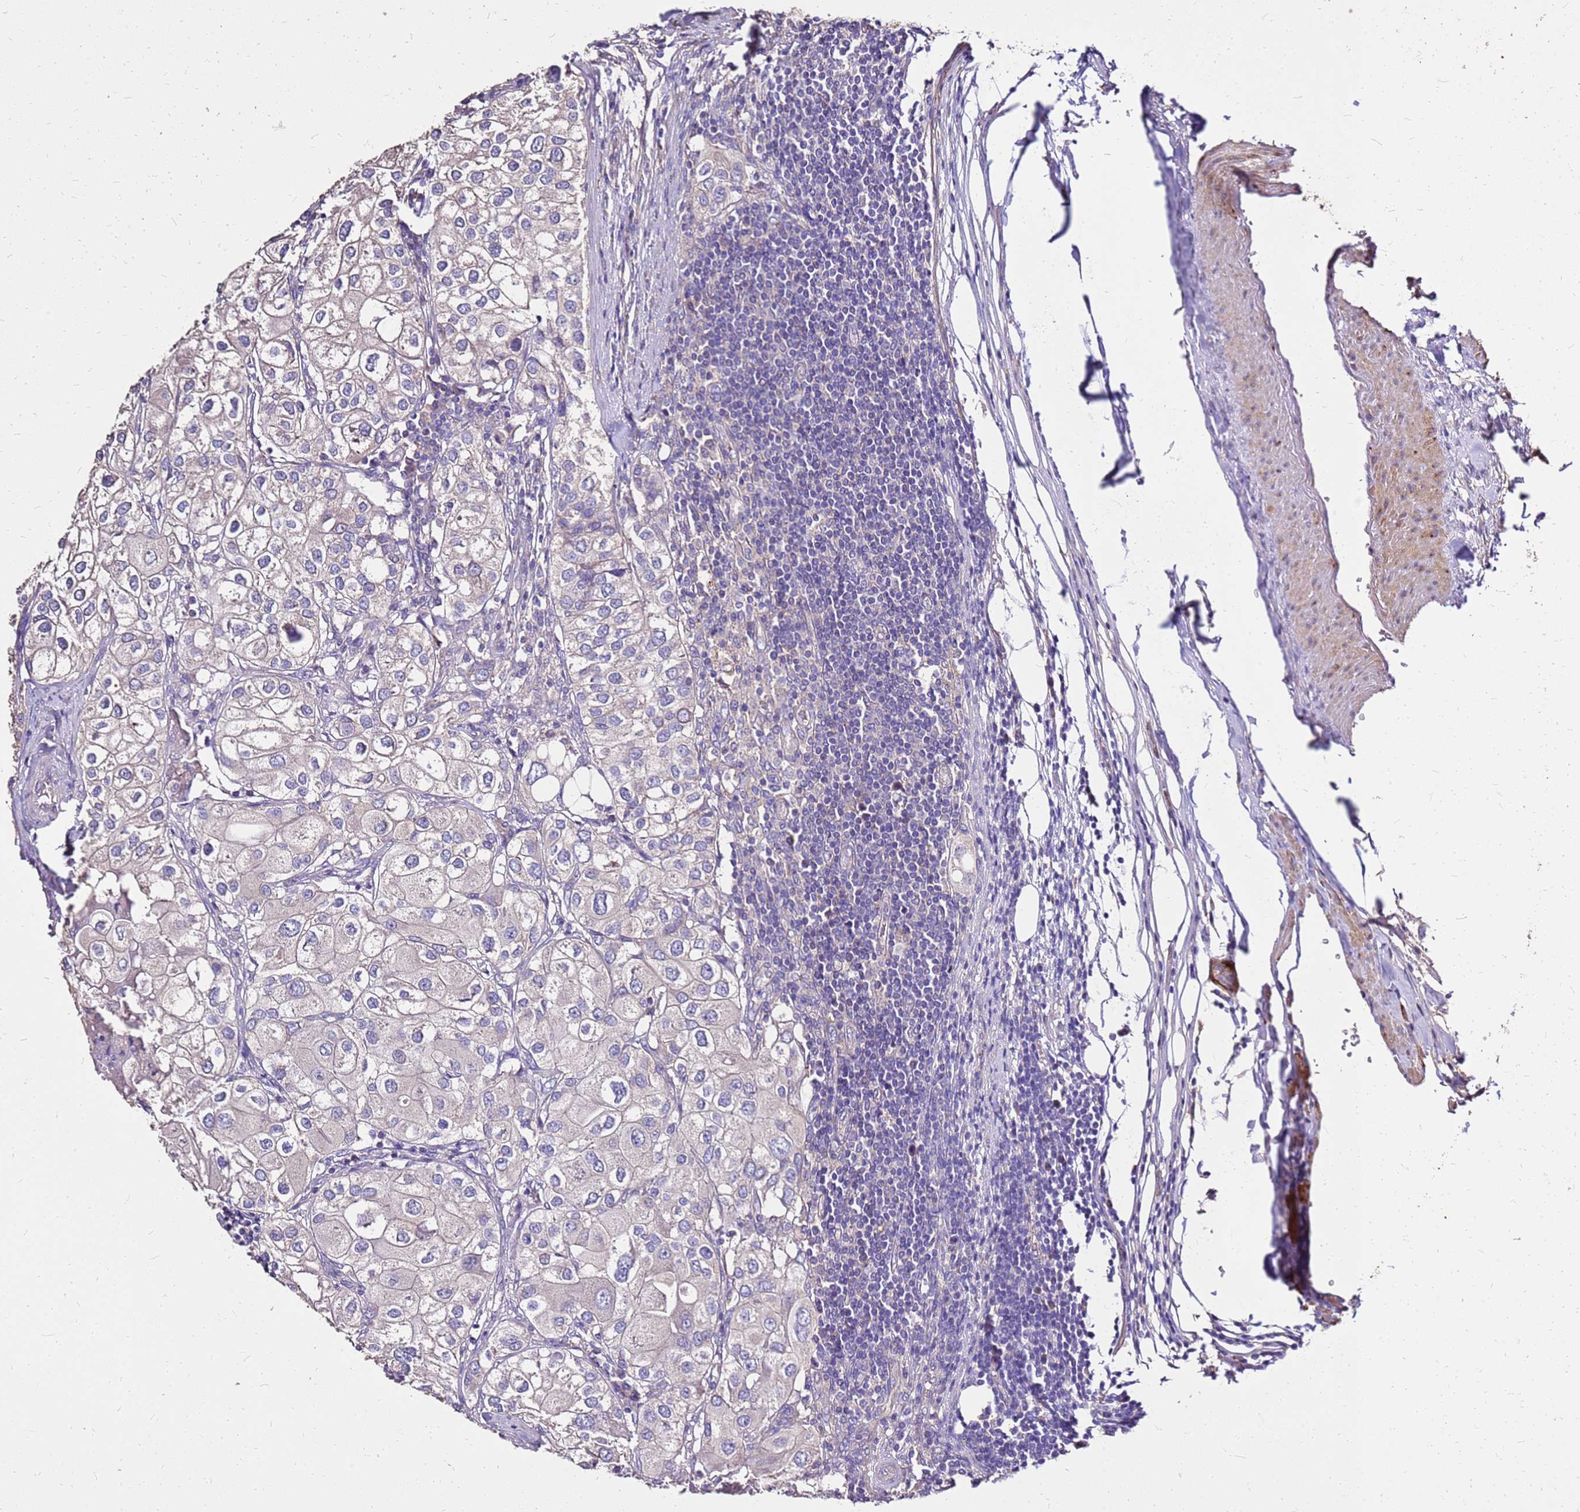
{"staining": {"intensity": "negative", "quantity": "none", "location": "none"}, "tissue": "urothelial cancer", "cell_type": "Tumor cells", "image_type": "cancer", "snomed": [{"axis": "morphology", "description": "Urothelial carcinoma, High grade"}, {"axis": "topography", "description": "Urinary bladder"}], "caption": "IHC histopathology image of high-grade urothelial carcinoma stained for a protein (brown), which shows no staining in tumor cells. The staining is performed using DAB brown chromogen with nuclei counter-stained in using hematoxylin.", "gene": "EXD3", "patient": {"sex": "male", "age": 64}}